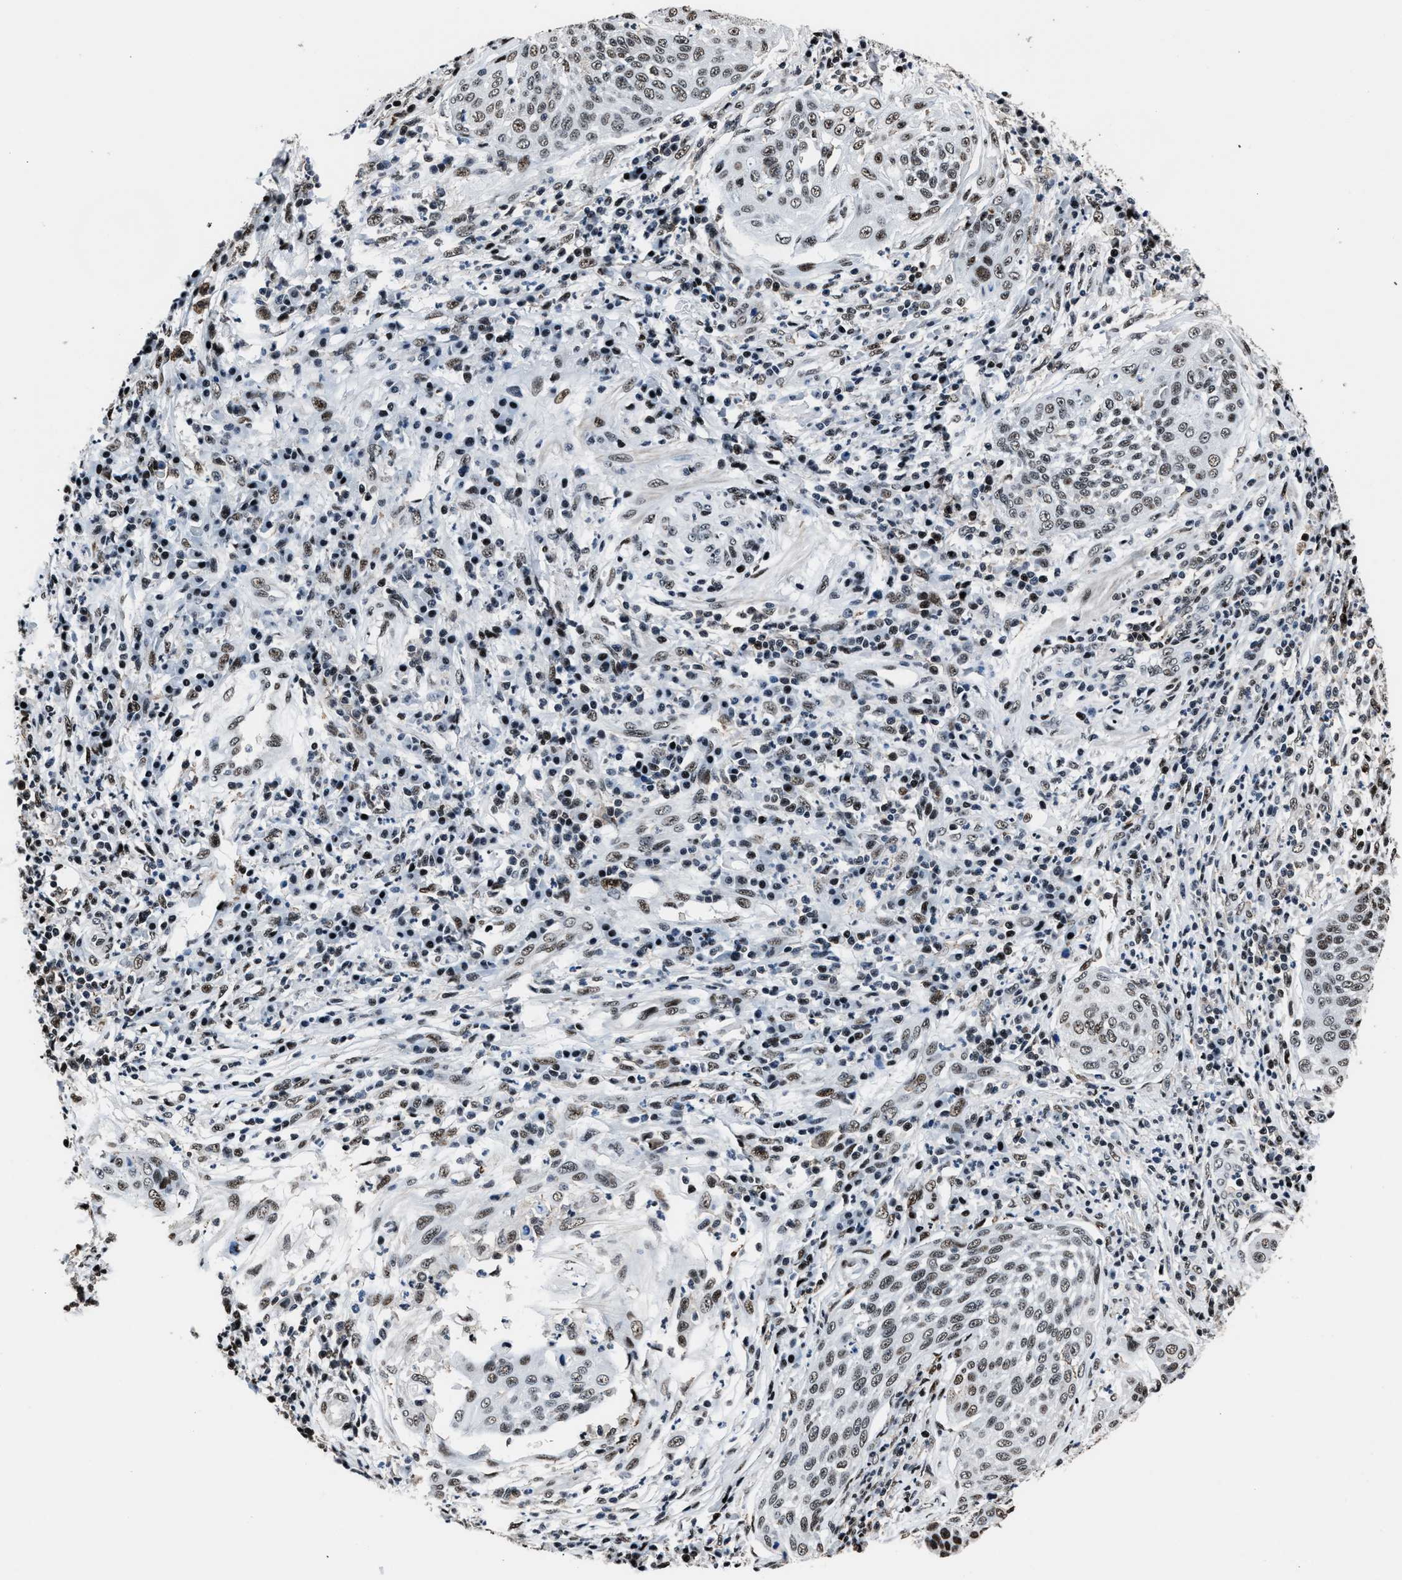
{"staining": {"intensity": "weak", "quantity": ">75%", "location": "nuclear"}, "tissue": "cervical cancer", "cell_type": "Tumor cells", "image_type": "cancer", "snomed": [{"axis": "morphology", "description": "Squamous cell carcinoma, NOS"}, {"axis": "topography", "description": "Cervix"}], "caption": "Squamous cell carcinoma (cervical) tissue shows weak nuclear expression in about >75% of tumor cells", "gene": "PPIE", "patient": {"sex": "female", "age": 34}}